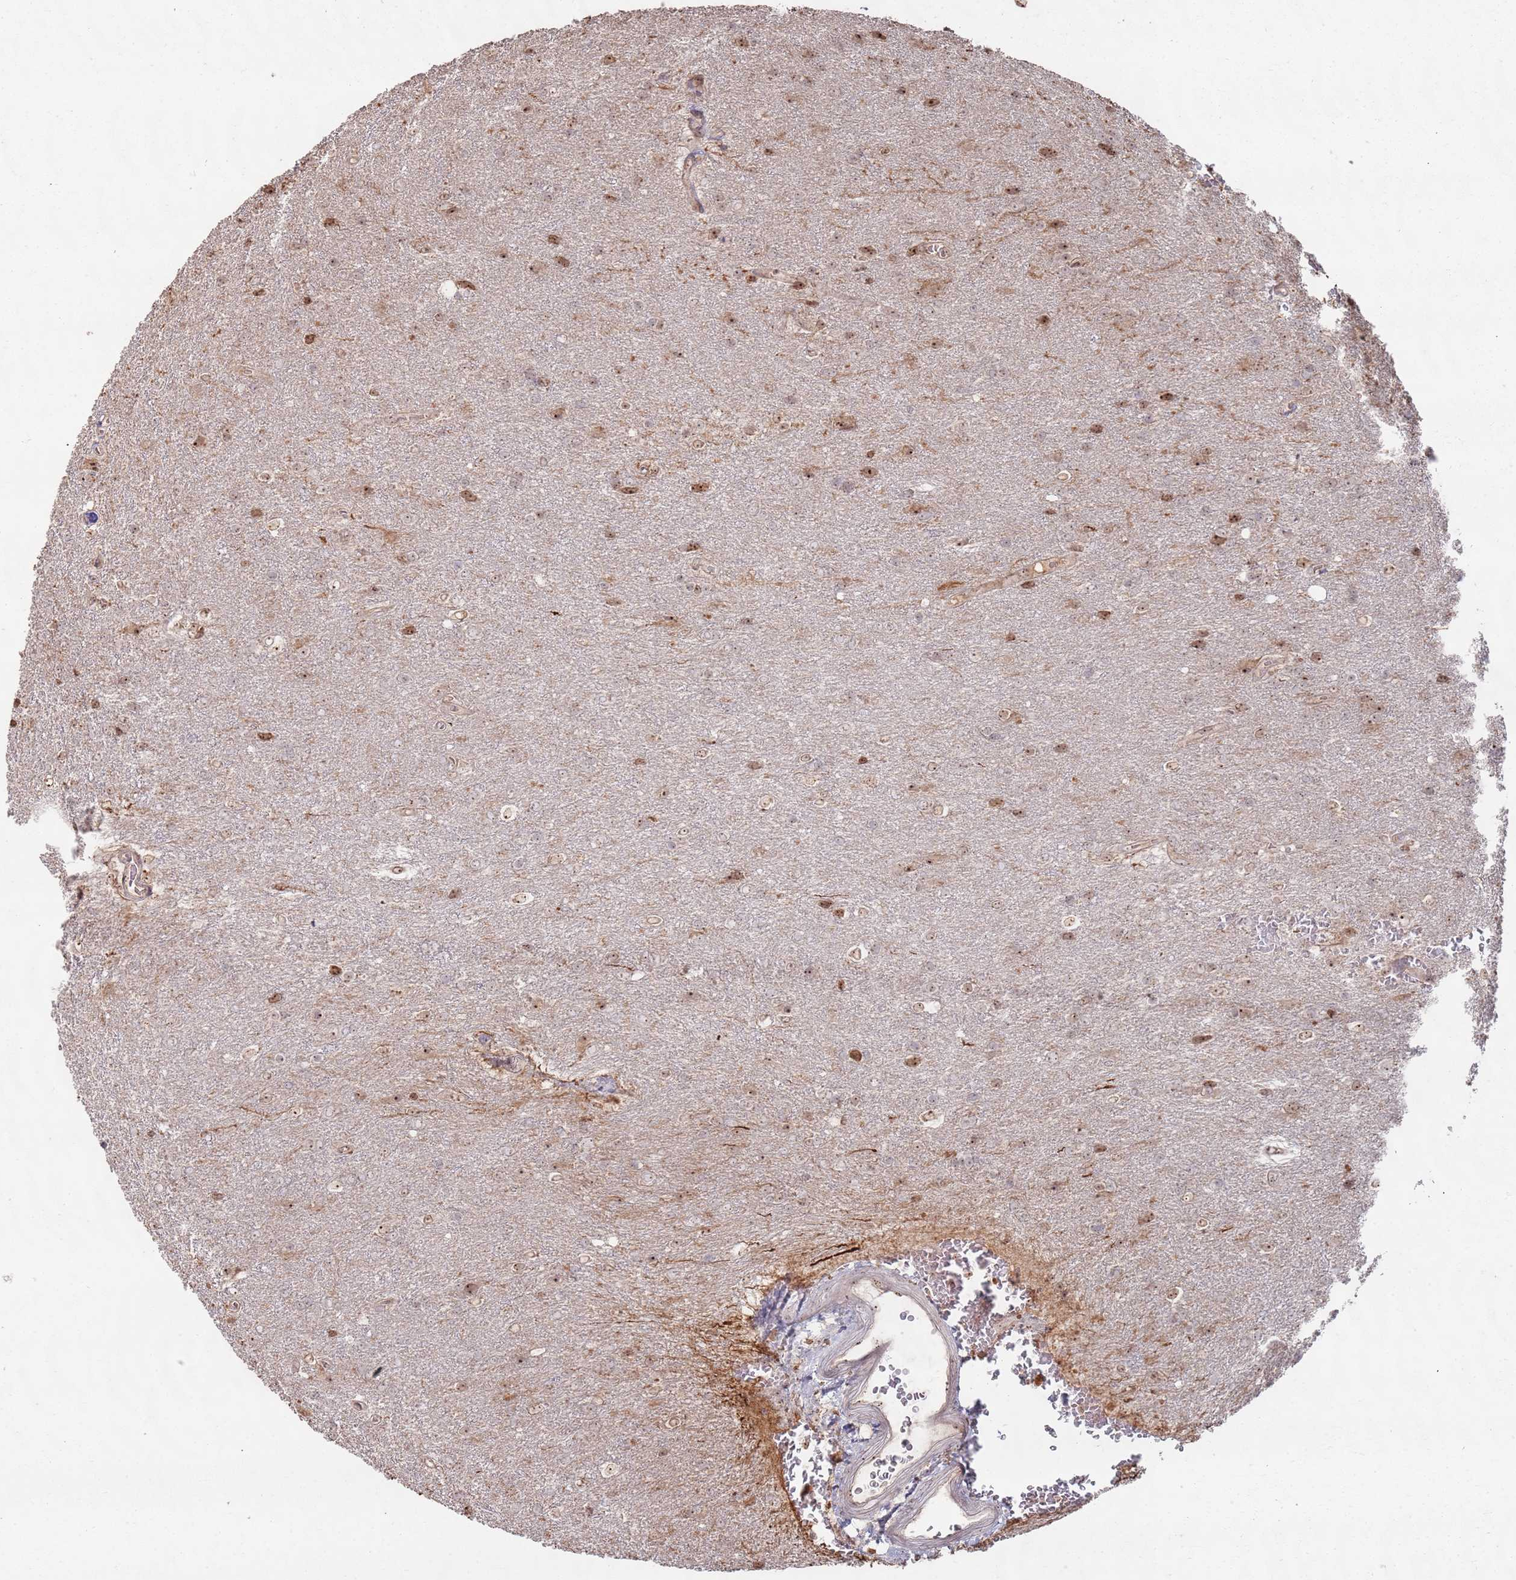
{"staining": {"intensity": "moderate", "quantity": "<25%", "location": "nuclear"}, "tissue": "glioma", "cell_type": "Tumor cells", "image_type": "cancer", "snomed": [{"axis": "morphology", "description": "Glioma, malignant, Low grade"}, {"axis": "topography", "description": "Brain"}], "caption": "An image of human low-grade glioma (malignant) stained for a protein demonstrates moderate nuclear brown staining in tumor cells. (DAB (3,3'-diaminobenzidine) = brown stain, brightfield microscopy at high magnification).", "gene": "UTP11", "patient": {"sex": "female", "age": 32}}